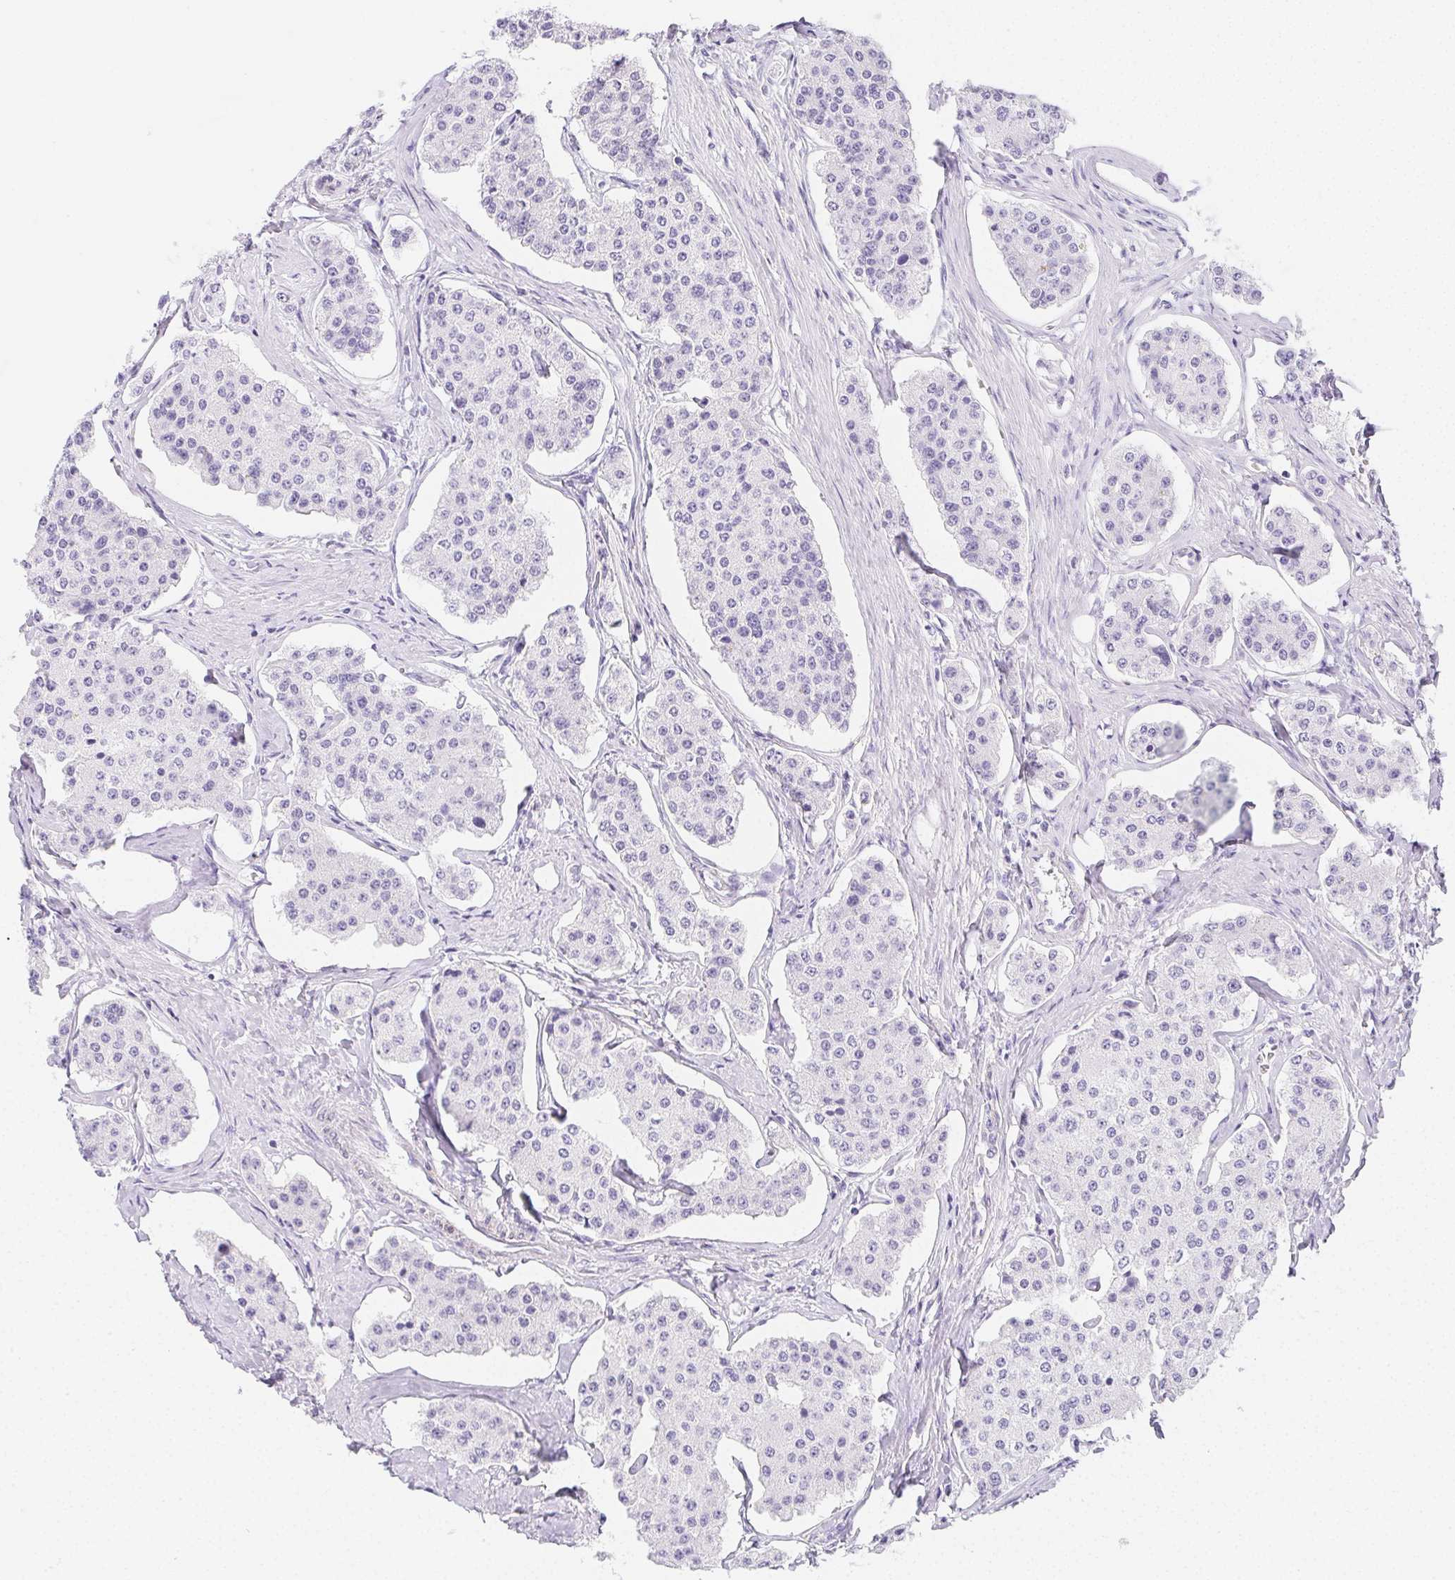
{"staining": {"intensity": "negative", "quantity": "none", "location": "none"}, "tissue": "carcinoid", "cell_type": "Tumor cells", "image_type": "cancer", "snomed": [{"axis": "morphology", "description": "Carcinoid, malignant, NOS"}, {"axis": "topography", "description": "Small intestine"}], "caption": "A micrograph of human carcinoid (malignant) is negative for staining in tumor cells. (DAB (3,3'-diaminobenzidine) immunohistochemistry with hematoxylin counter stain).", "gene": "HRC", "patient": {"sex": "female", "age": 65}}